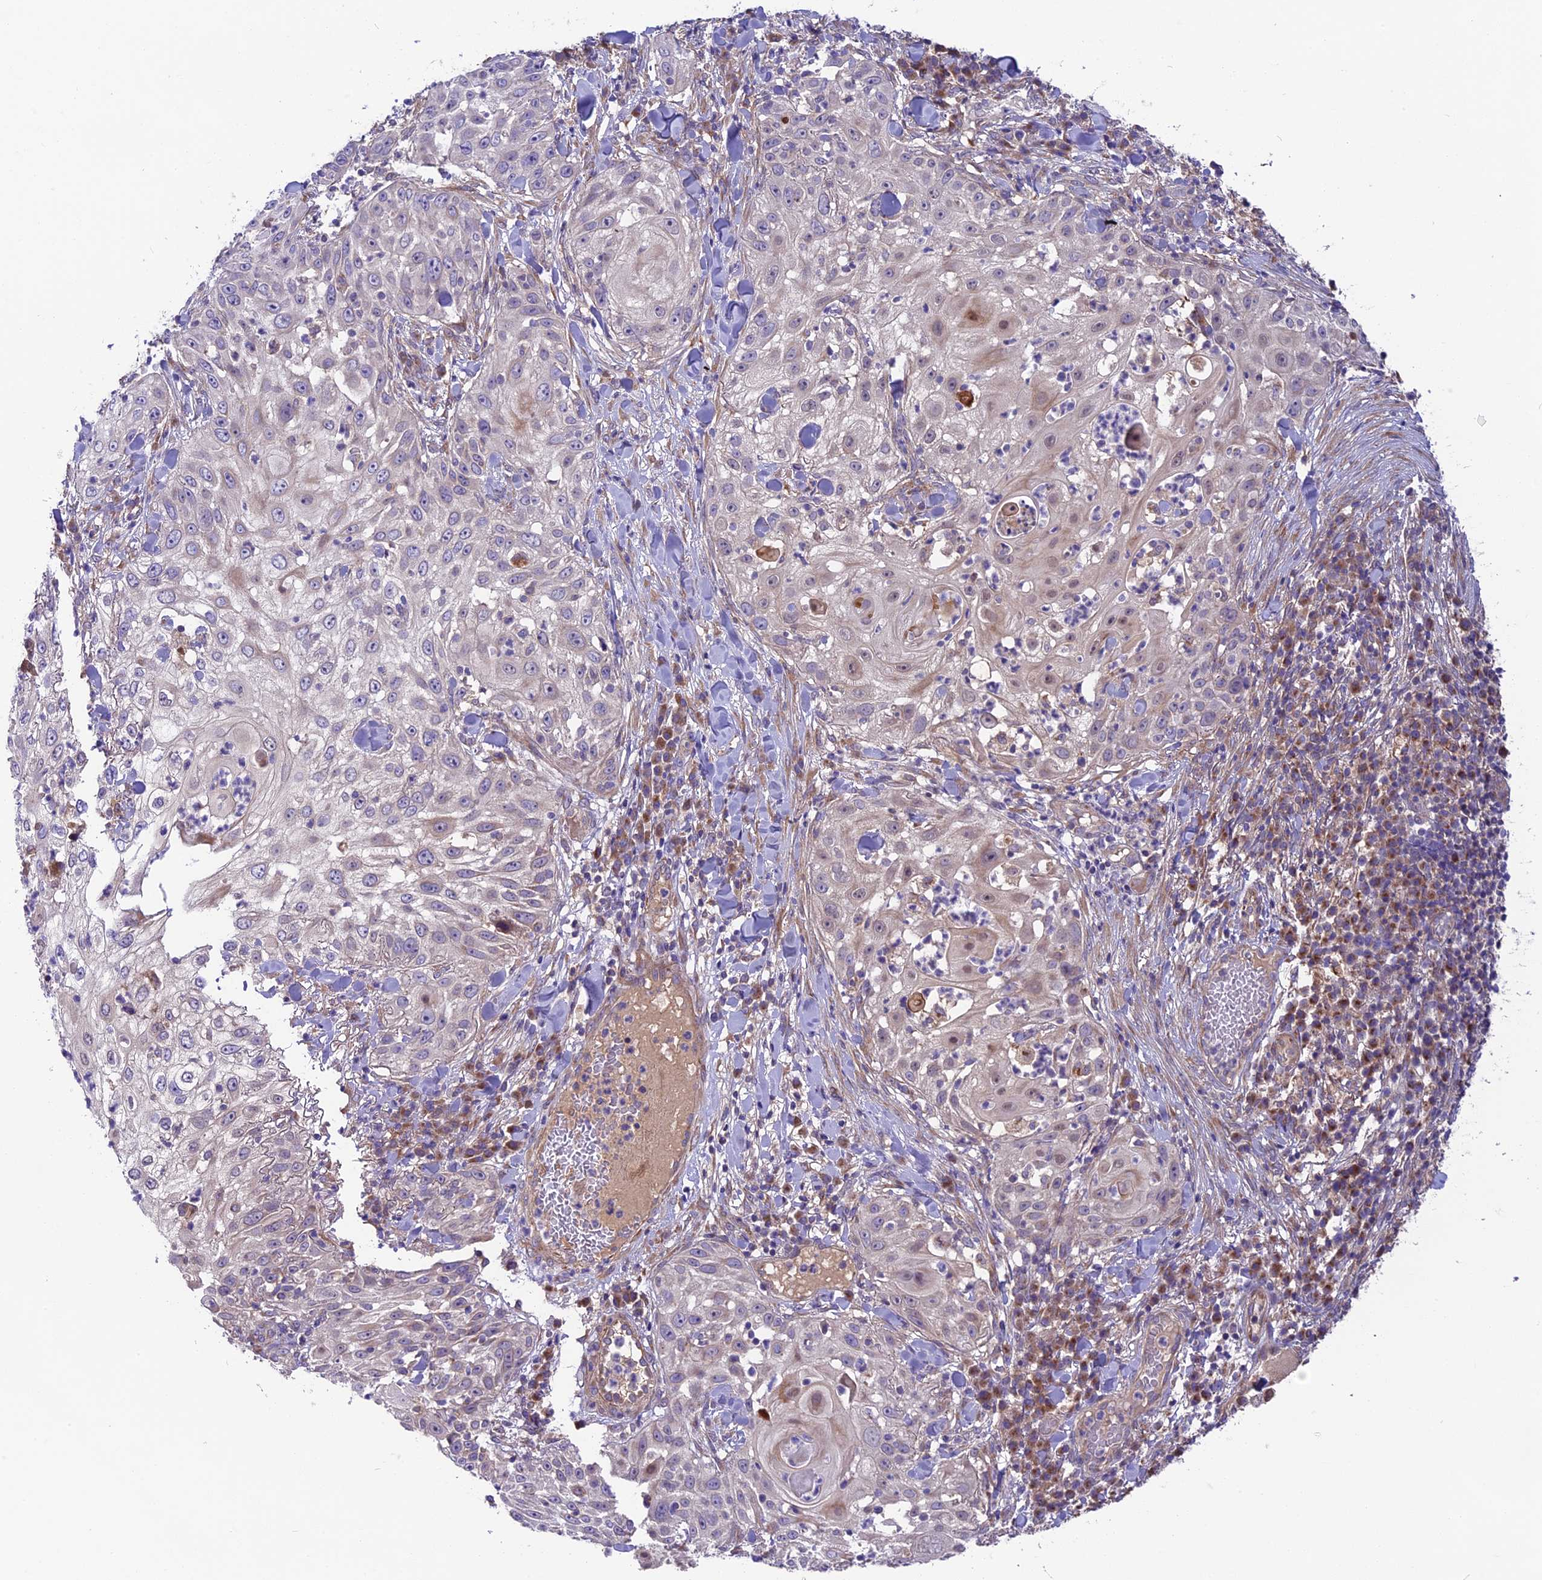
{"staining": {"intensity": "weak", "quantity": "<25%", "location": "cytoplasmic/membranous"}, "tissue": "skin cancer", "cell_type": "Tumor cells", "image_type": "cancer", "snomed": [{"axis": "morphology", "description": "Squamous cell carcinoma, NOS"}, {"axis": "topography", "description": "Skin"}], "caption": "This is an IHC histopathology image of squamous cell carcinoma (skin). There is no staining in tumor cells.", "gene": "COG8", "patient": {"sex": "female", "age": 44}}